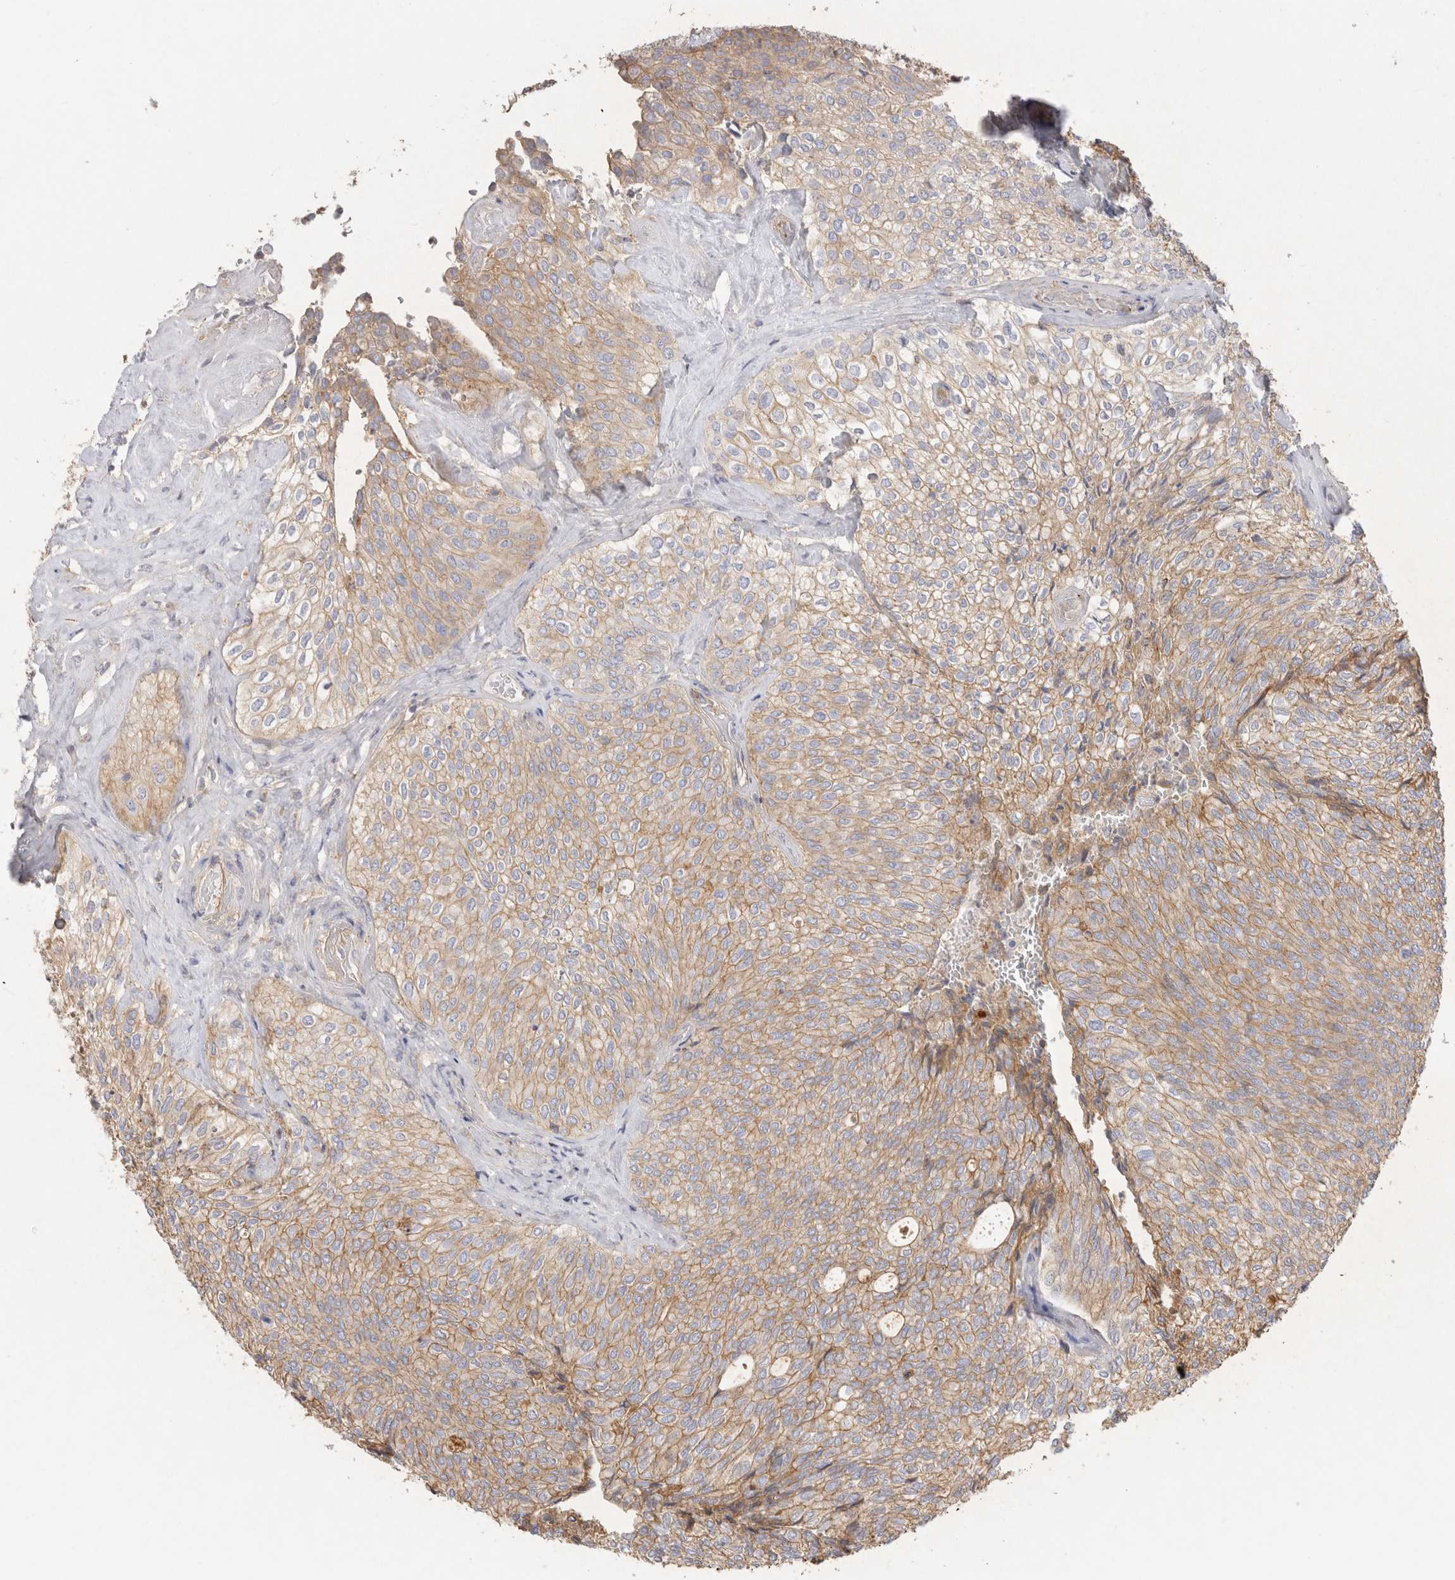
{"staining": {"intensity": "moderate", "quantity": ">75%", "location": "cytoplasmic/membranous"}, "tissue": "urothelial cancer", "cell_type": "Tumor cells", "image_type": "cancer", "snomed": [{"axis": "morphology", "description": "Urothelial carcinoma, Low grade"}, {"axis": "topography", "description": "Urinary bladder"}], "caption": "An image showing moderate cytoplasmic/membranous positivity in approximately >75% of tumor cells in low-grade urothelial carcinoma, as visualized by brown immunohistochemical staining.", "gene": "CHMP6", "patient": {"sex": "female", "age": 79}}